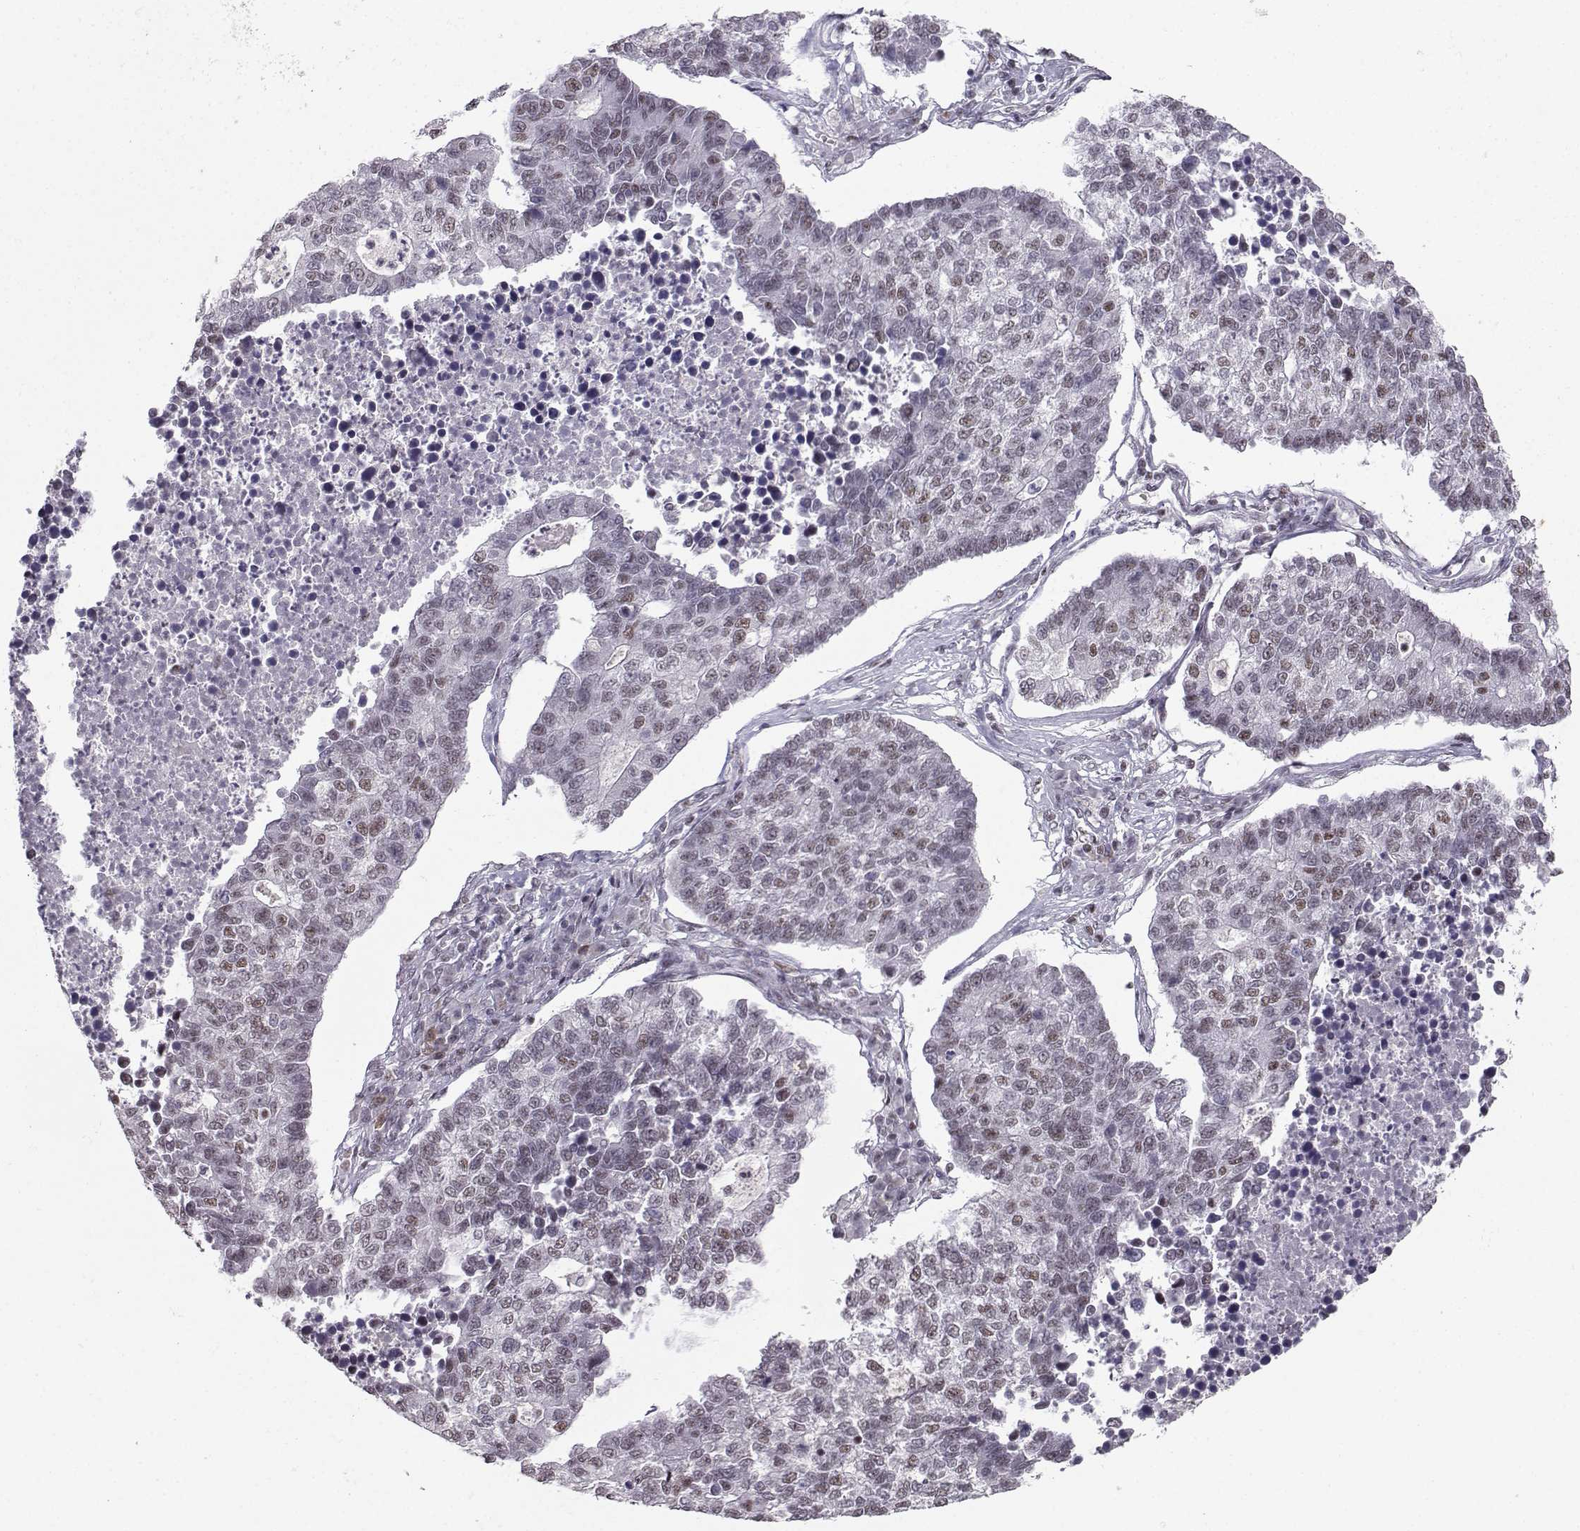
{"staining": {"intensity": "moderate", "quantity": "<25%", "location": "nuclear"}, "tissue": "lung cancer", "cell_type": "Tumor cells", "image_type": "cancer", "snomed": [{"axis": "morphology", "description": "Adenocarcinoma, NOS"}, {"axis": "topography", "description": "Lung"}], "caption": "About <25% of tumor cells in lung adenocarcinoma reveal moderate nuclear protein expression as visualized by brown immunohistochemical staining.", "gene": "LIN28A", "patient": {"sex": "male", "age": 57}}